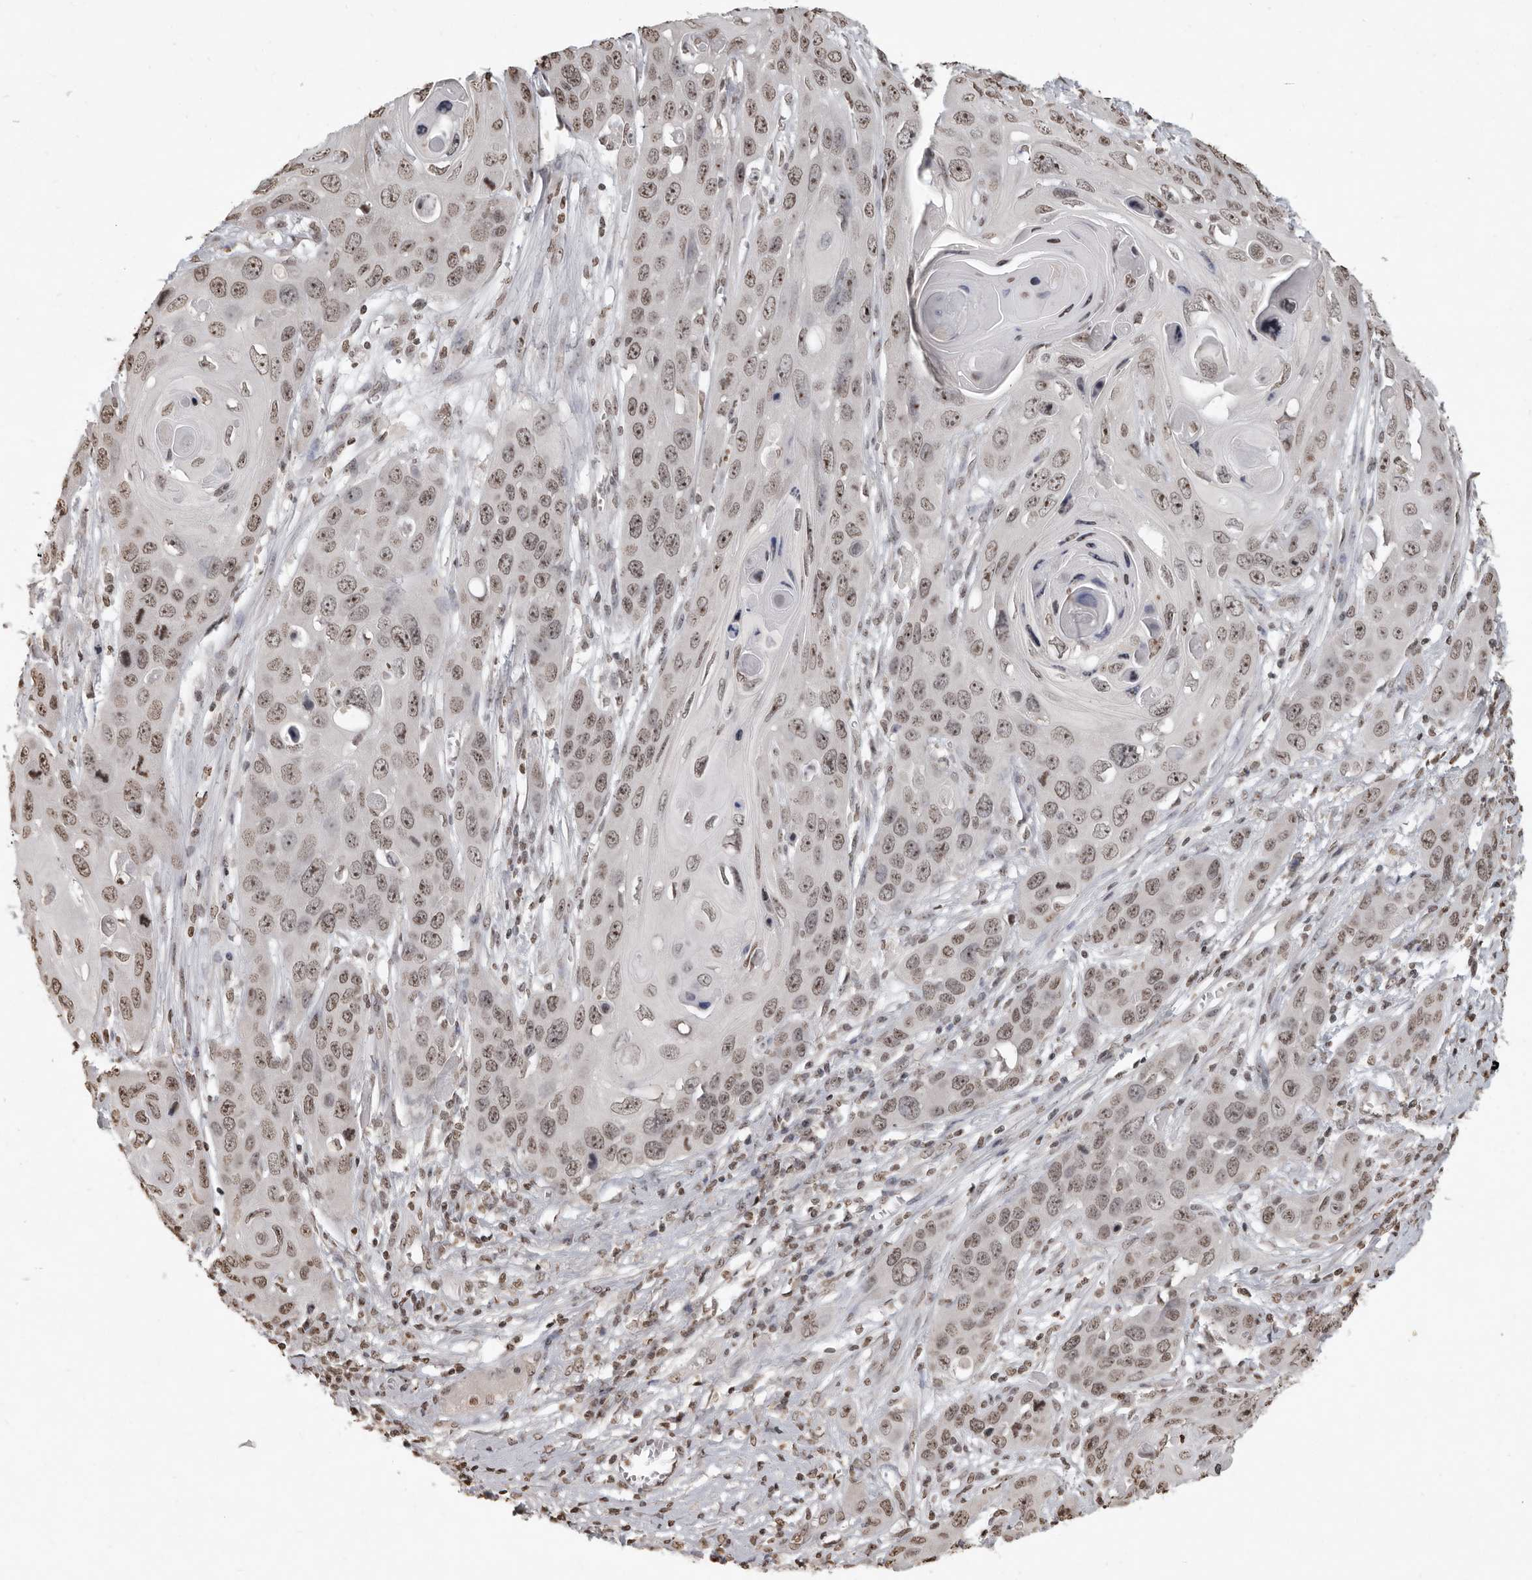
{"staining": {"intensity": "weak", "quantity": ">75%", "location": "nuclear"}, "tissue": "skin cancer", "cell_type": "Tumor cells", "image_type": "cancer", "snomed": [{"axis": "morphology", "description": "Squamous cell carcinoma, NOS"}, {"axis": "topography", "description": "Skin"}], "caption": "Immunohistochemistry image of neoplastic tissue: squamous cell carcinoma (skin) stained using immunohistochemistry shows low levels of weak protein expression localized specifically in the nuclear of tumor cells, appearing as a nuclear brown color.", "gene": "WDR45", "patient": {"sex": "male", "age": 55}}